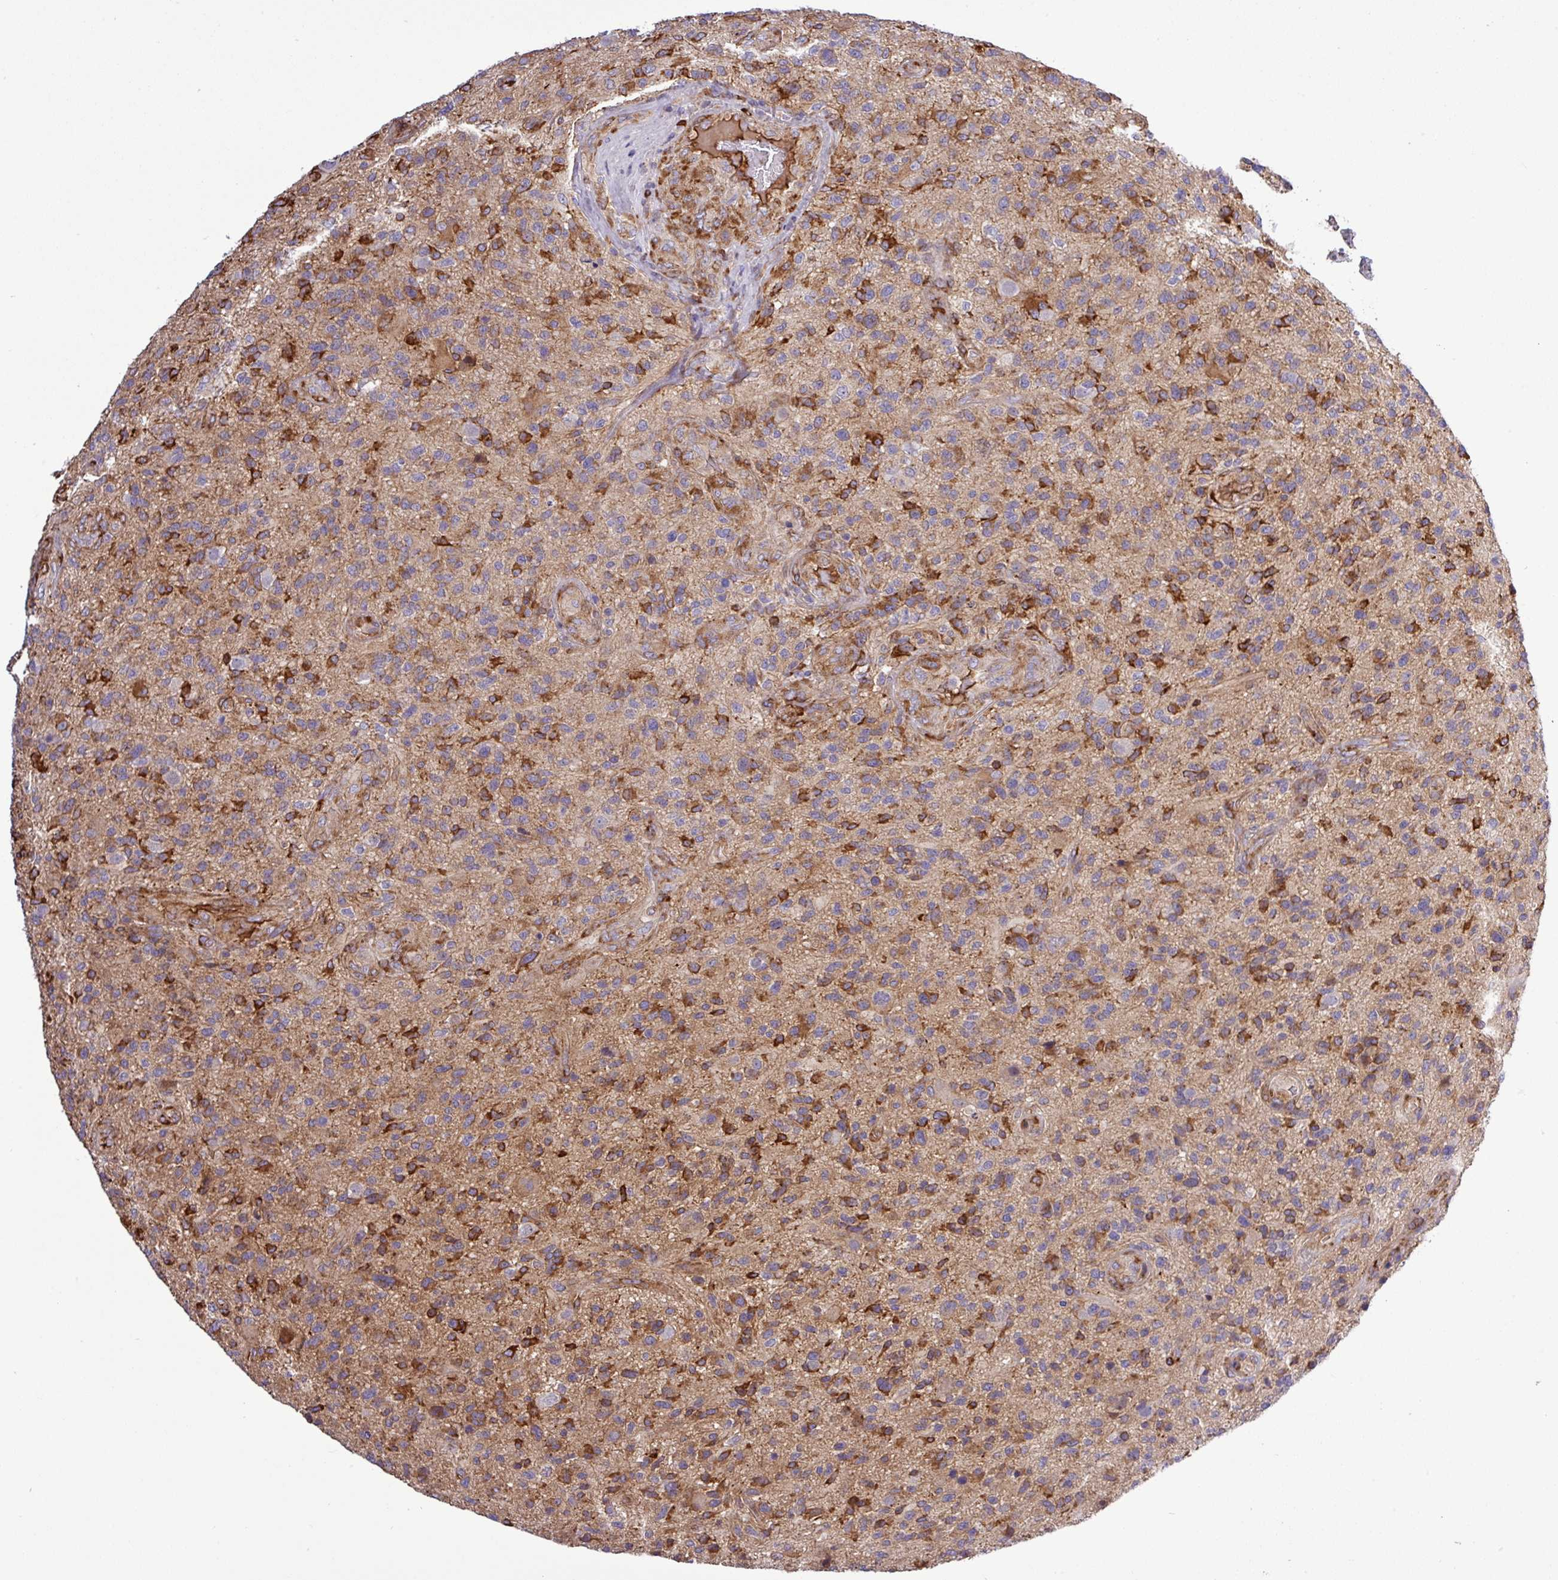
{"staining": {"intensity": "strong", "quantity": "<25%", "location": "cytoplasmic/membranous"}, "tissue": "glioma", "cell_type": "Tumor cells", "image_type": "cancer", "snomed": [{"axis": "morphology", "description": "Glioma, malignant, High grade"}, {"axis": "topography", "description": "Brain"}], "caption": "Protein analysis of malignant high-grade glioma tissue displays strong cytoplasmic/membranous expression in about <25% of tumor cells. (Brightfield microscopy of DAB IHC at high magnification).", "gene": "CWH43", "patient": {"sex": "male", "age": 47}}